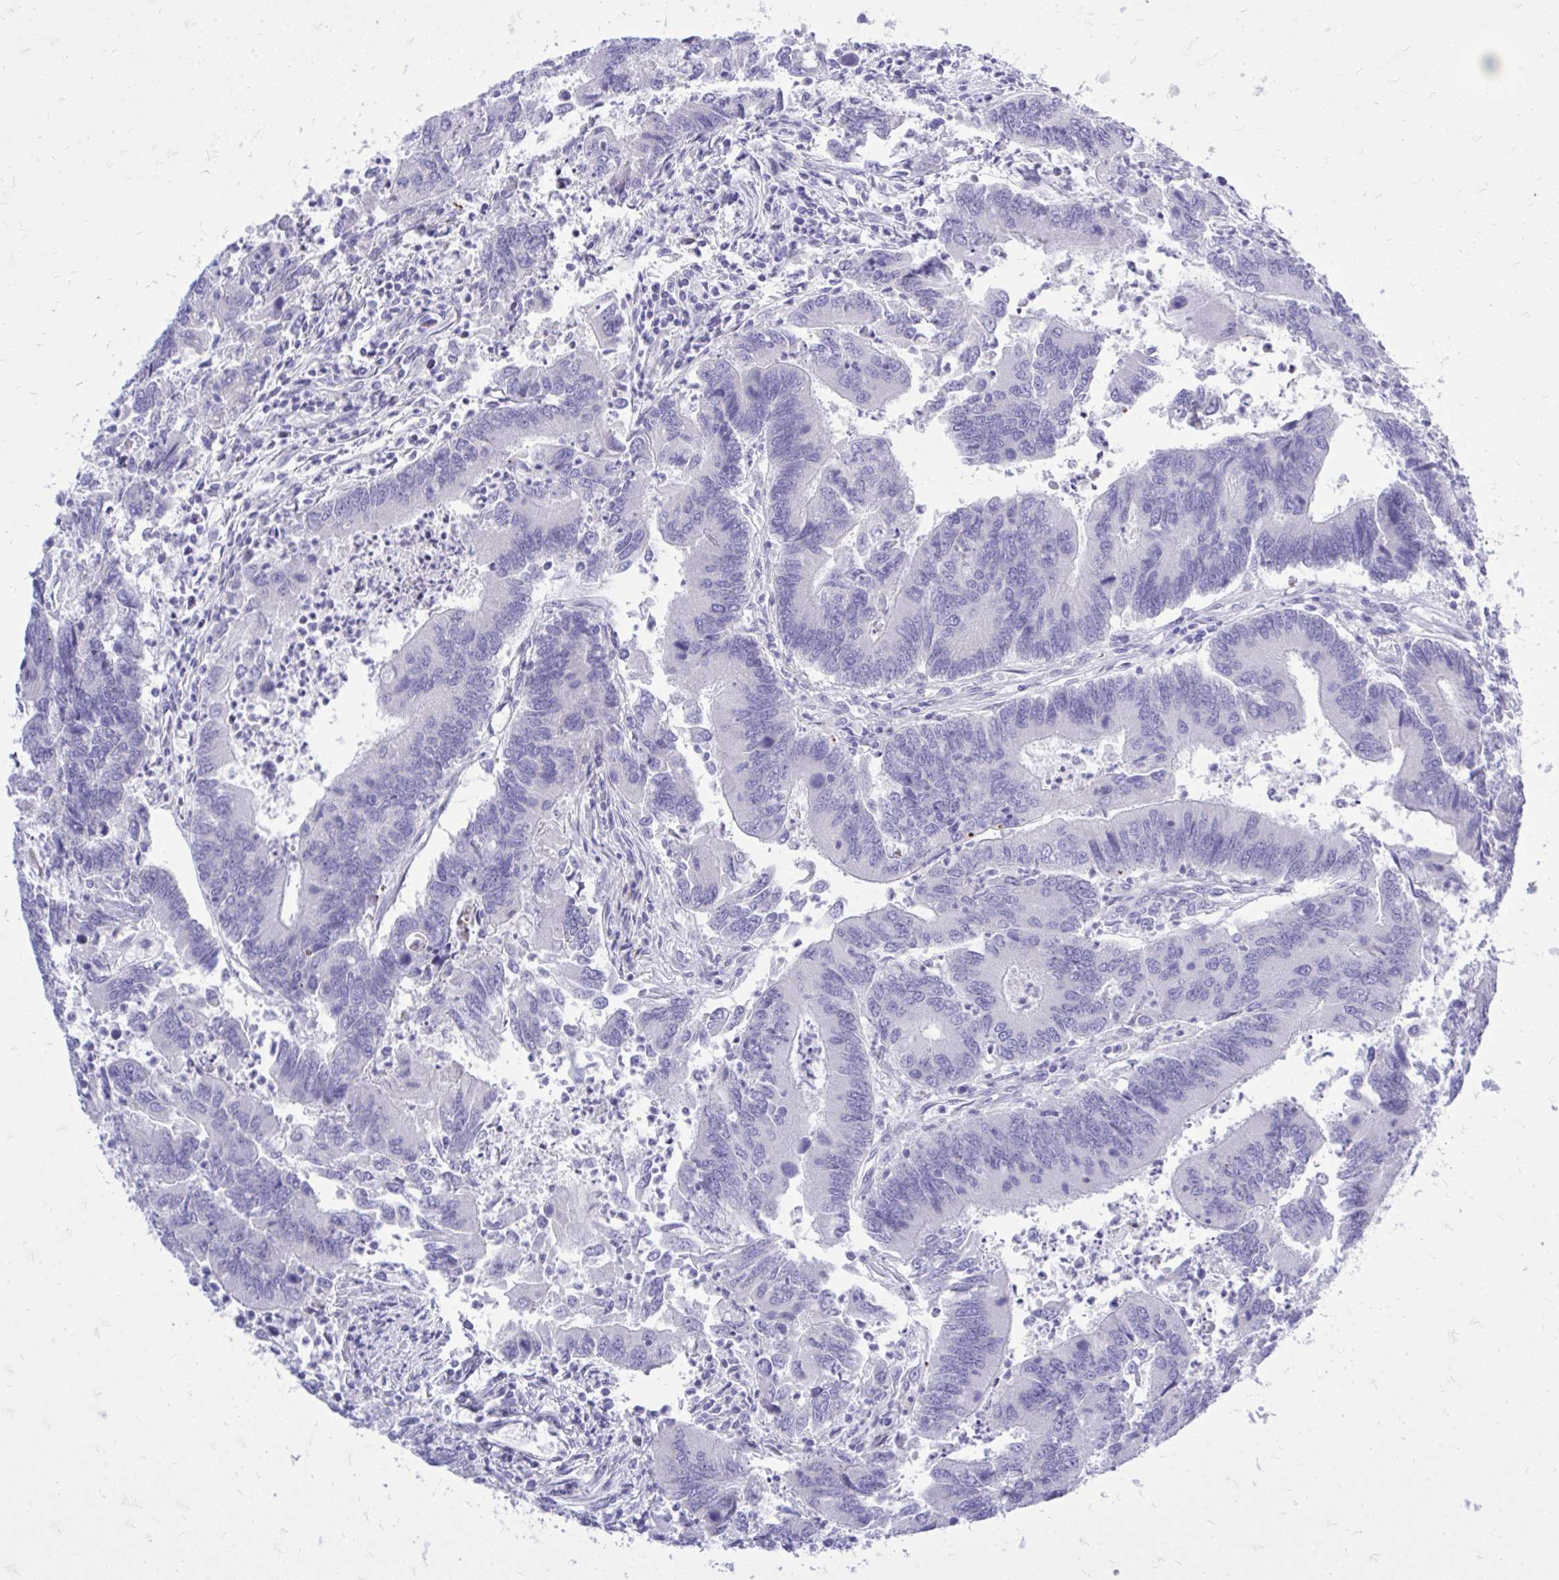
{"staining": {"intensity": "negative", "quantity": "none", "location": "none"}, "tissue": "colorectal cancer", "cell_type": "Tumor cells", "image_type": "cancer", "snomed": [{"axis": "morphology", "description": "Adenocarcinoma, NOS"}, {"axis": "topography", "description": "Colon"}], "caption": "This micrograph is of adenocarcinoma (colorectal) stained with immunohistochemistry to label a protein in brown with the nuclei are counter-stained blue. There is no staining in tumor cells.", "gene": "GABRA1", "patient": {"sex": "female", "age": 67}}